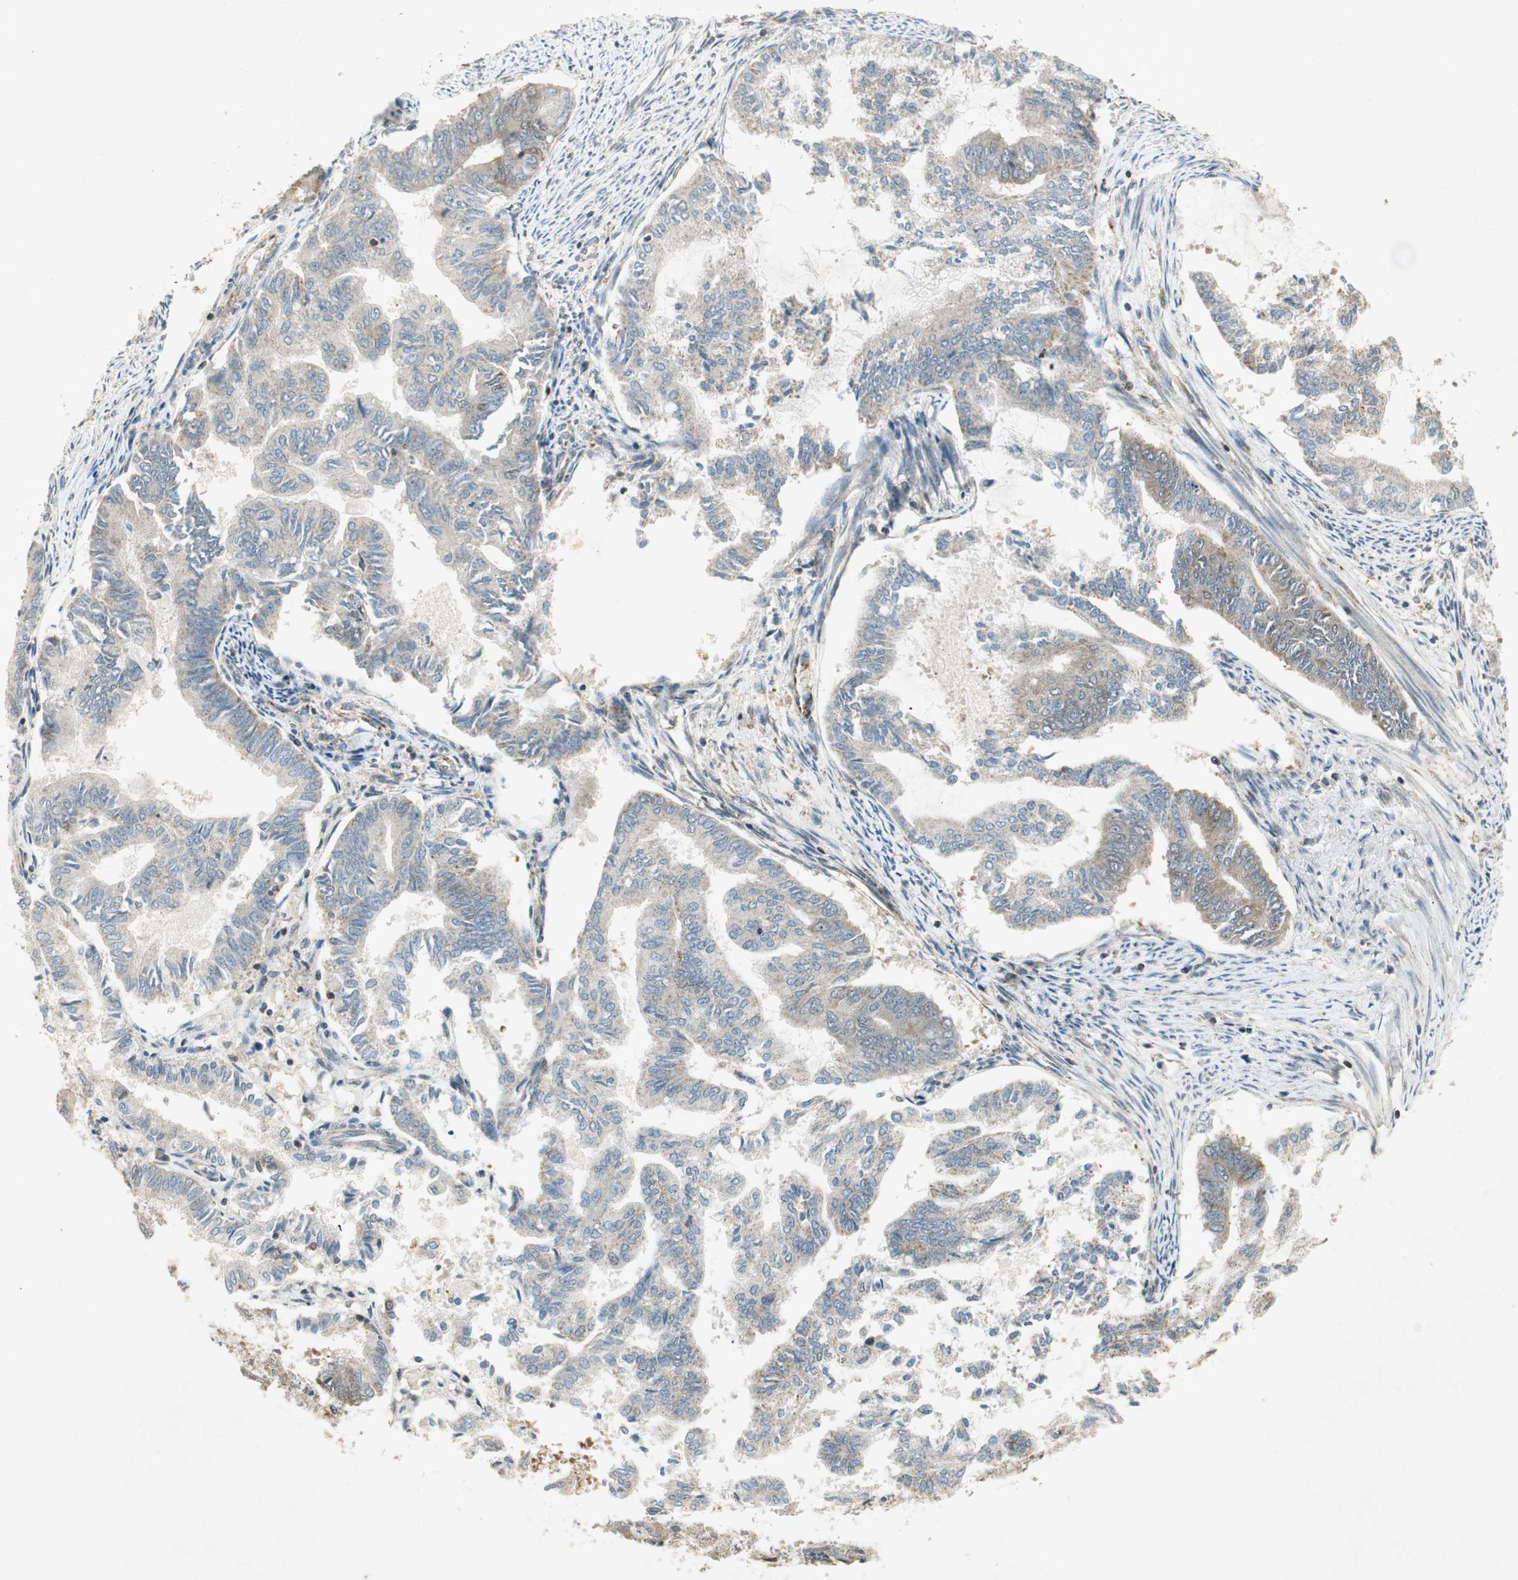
{"staining": {"intensity": "moderate", "quantity": "<25%", "location": "cytoplasmic/membranous"}, "tissue": "endometrial cancer", "cell_type": "Tumor cells", "image_type": "cancer", "snomed": [{"axis": "morphology", "description": "Adenocarcinoma, NOS"}, {"axis": "topography", "description": "Endometrium"}], "caption": "Immunohistochemistry photomicrograph of adenocarcinoma (endometrial) stained for a protein (brown), which demonstrates low levels of moderate cytoplasmic/membranous expression in about <25% of tumor cells.", "gene": "USP2", "patient": {"sex": "female", "age": 86}}